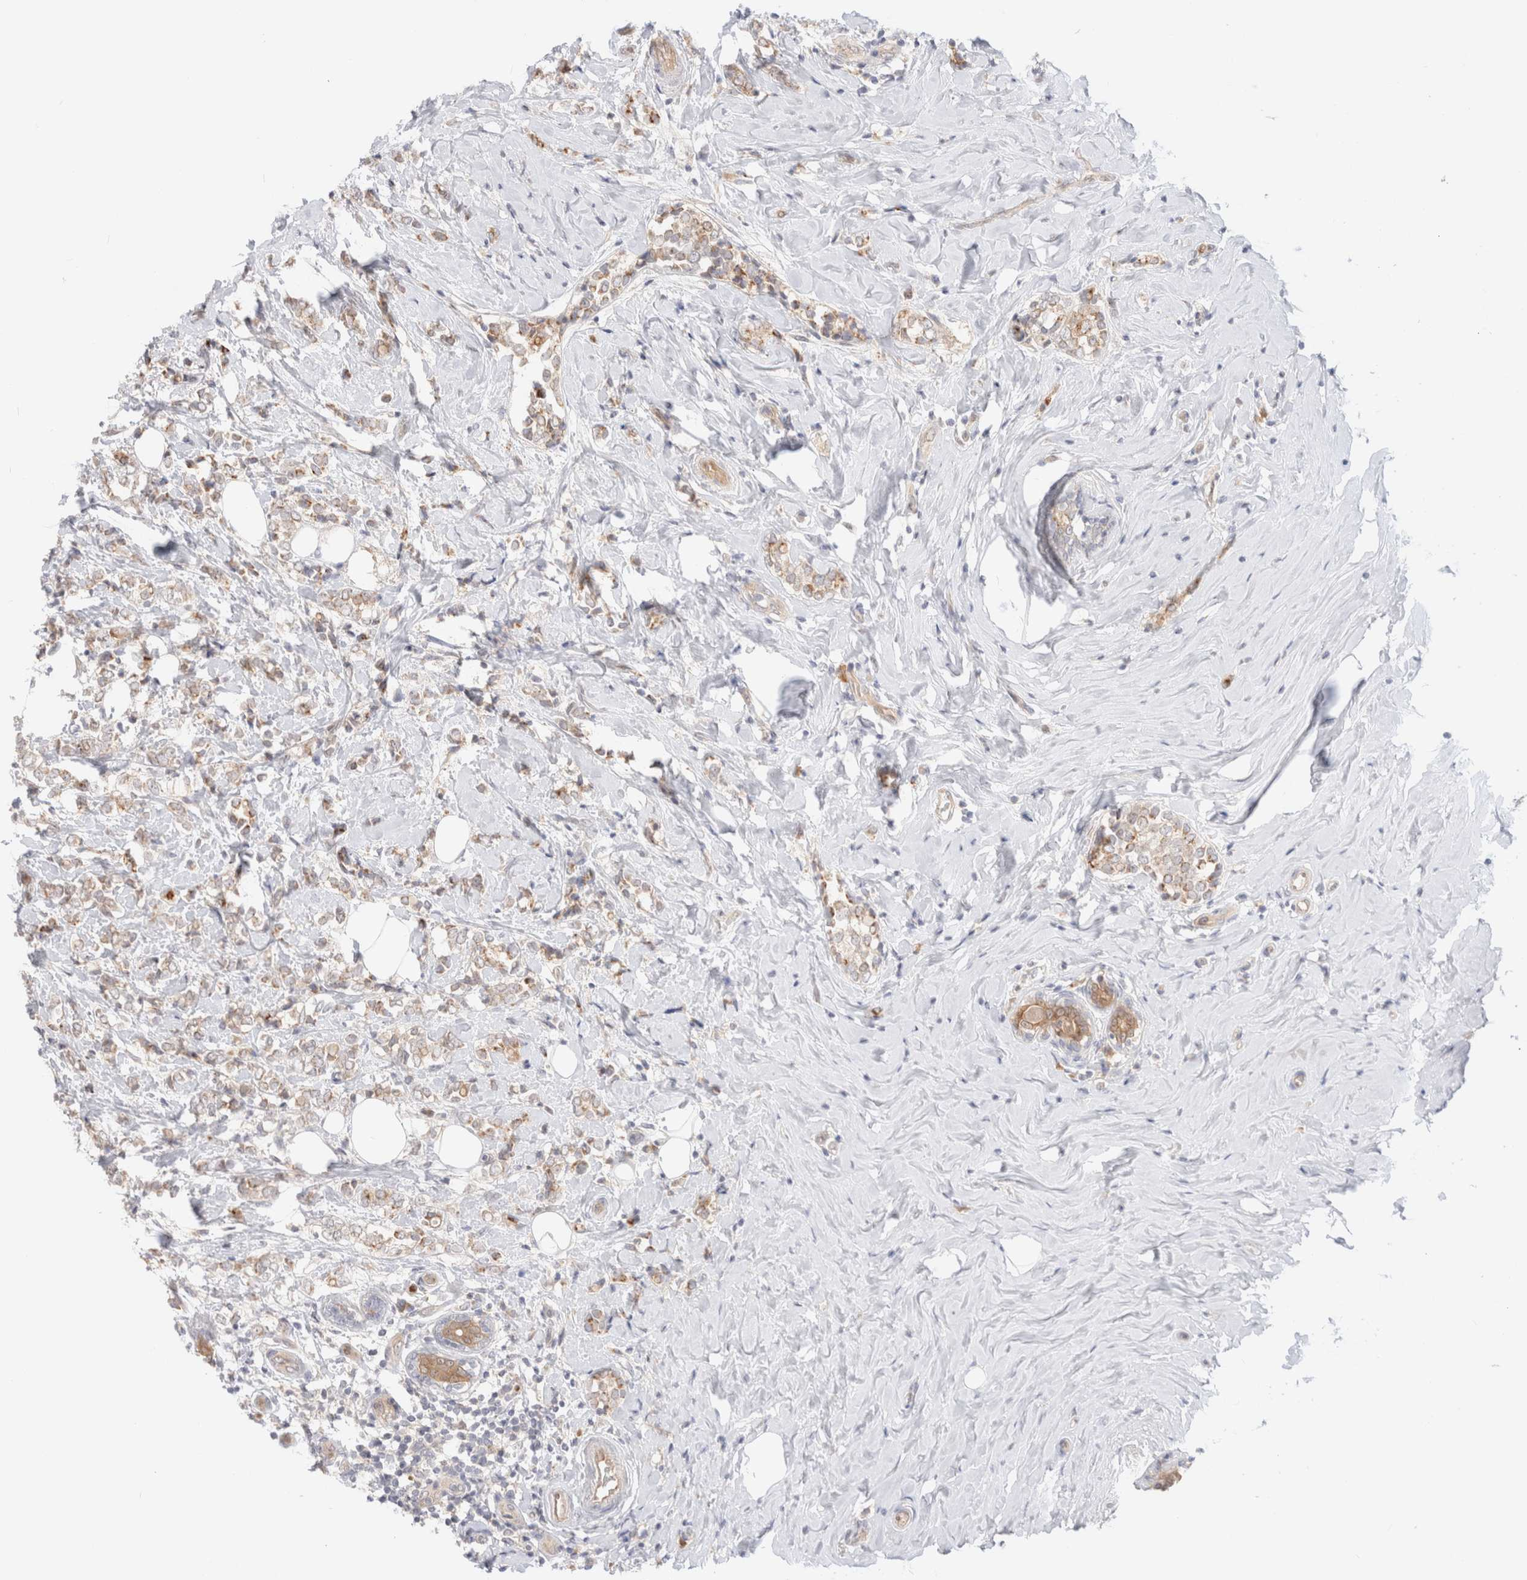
{"staining": {"intensity": "weak", "quantity": "25%-75%", "location": "cytoplasmic/membranous"}, "tissue": "breast cancer", "cell_type": "Tumor cells", "image_type": "cancer", "snomed": [{"axis": "morphology", "description": "Normal tissue, NOS"}, {"axis": "morphology", "description": "Lobular carcinoma"}, {"axis": "topography", "description": "Breast"}], "caption": "A high-resolution photomicrograph shows IHC staining of breast lobular carcinoma, which displays weak cytoplasmic/membranous expression in approximately 25%-75% of tumor cells.", "gene": "EFCAB13", "patient": {"sex": "female", "age": 47}}